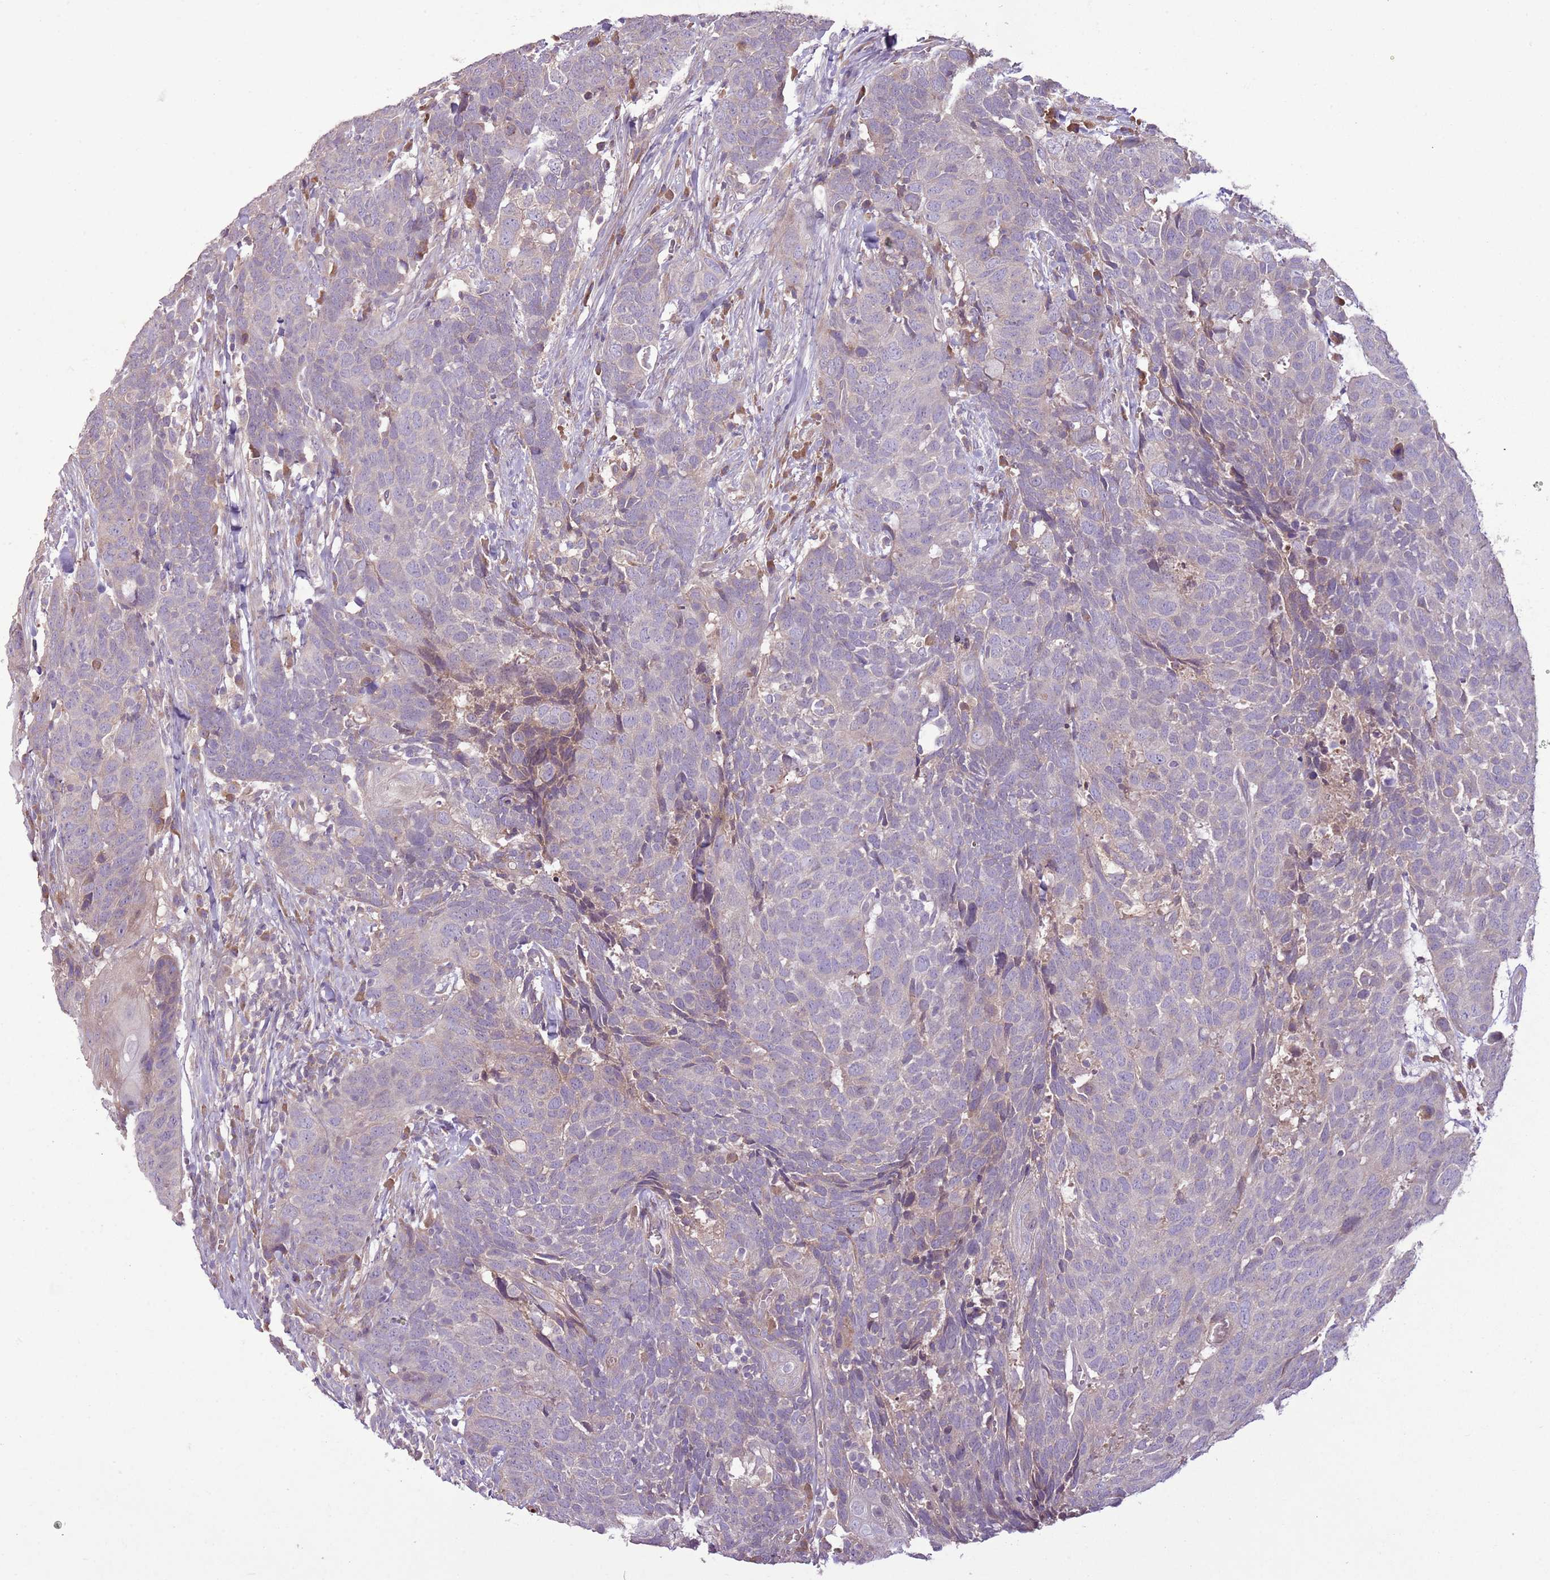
{"staining": {"intensity": "negative", "quantity": "none", "location": "none"}, "tissue": "head and neck cancer", "cell_type": "Tumor cells", "image_type": "cancer", "snomed": [{"axis": "morphology", "description": "Squamous cell carcinoma, NOS"}, {"axis": "topography", "description": "Head-Neck"}], "caption": "A photomicrograph of head and neck squamous cell carcinoma stained for a protein exhibits no brown staining in tumor cells.", "gene": "ANKRD24", "patient": {"sex": "male", "age": 66}}